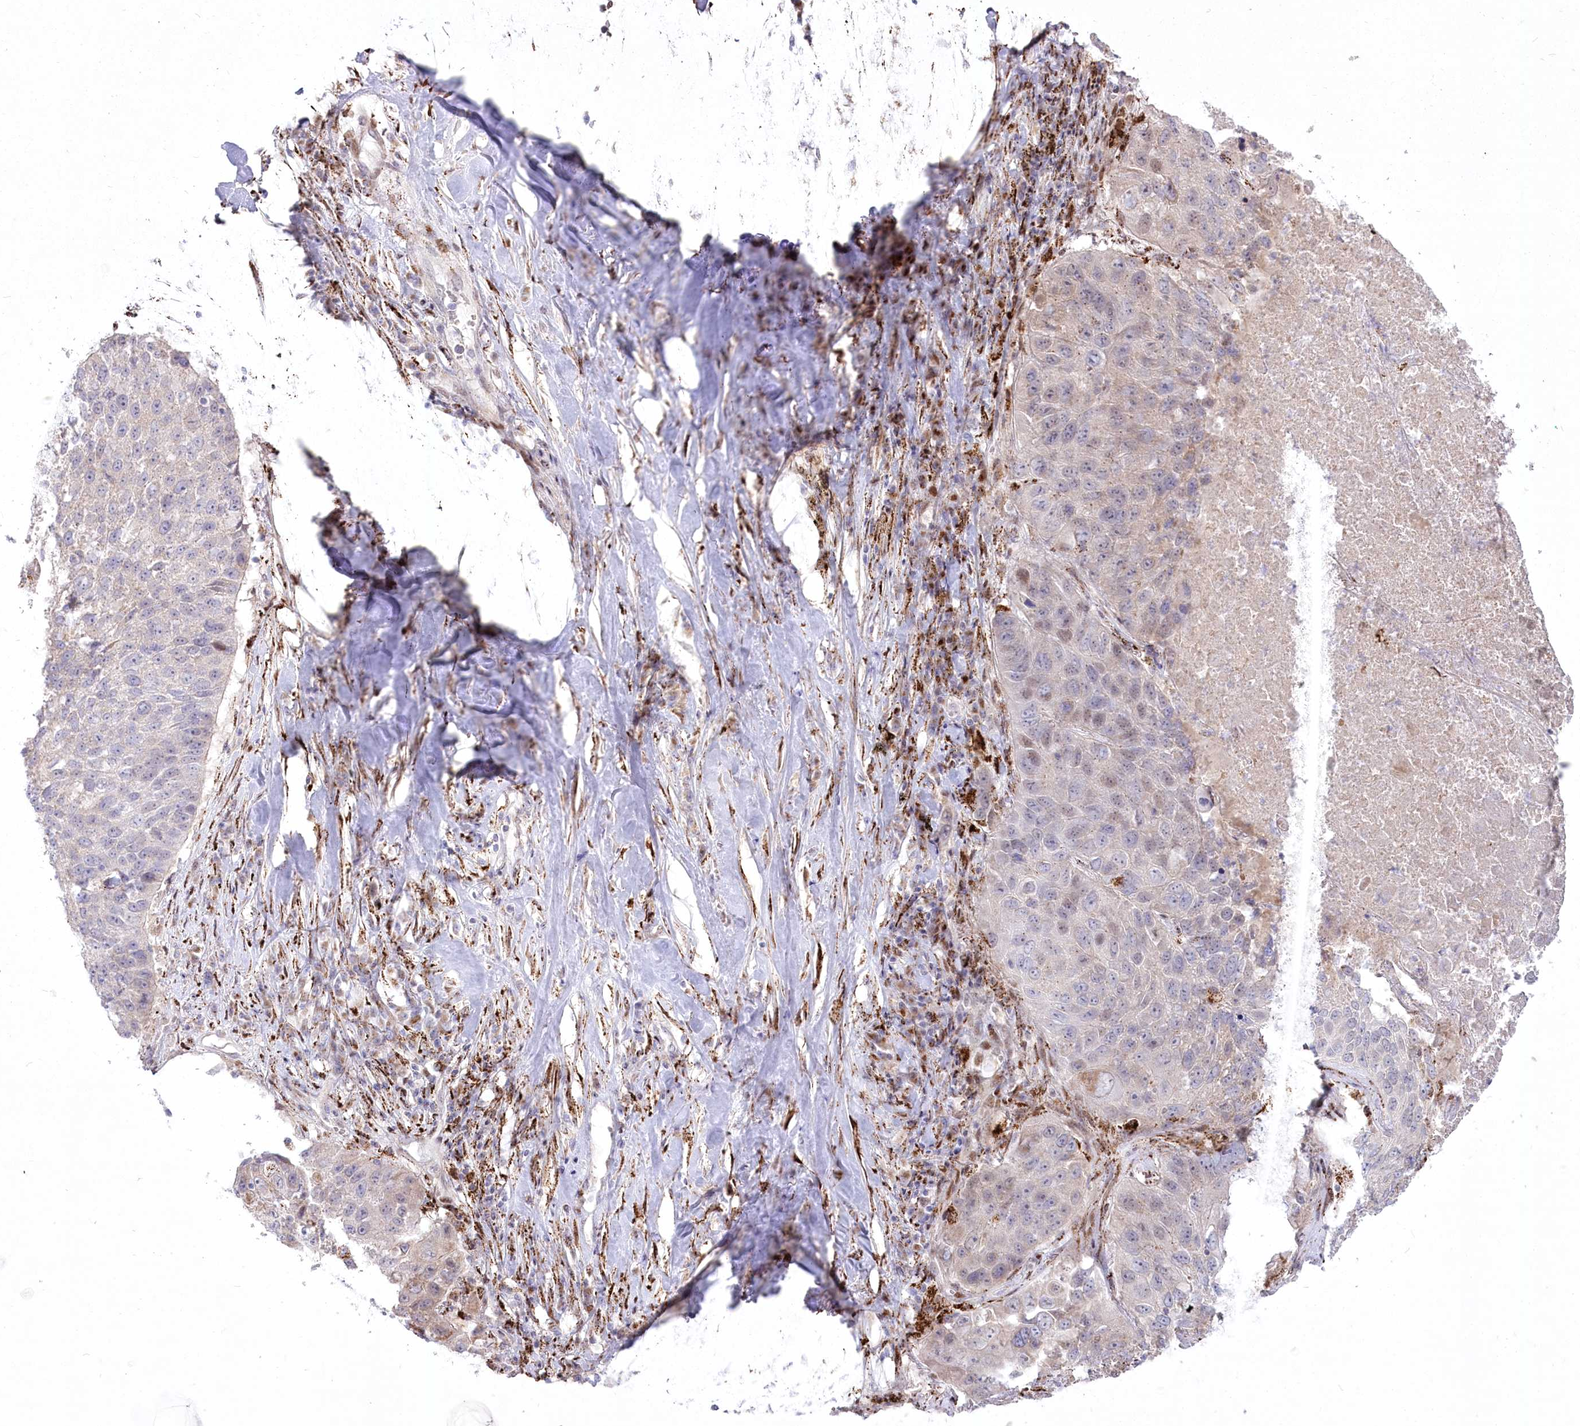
{"staining": {"intensity": "weak", "quantity": "<25%", "location": "nuclear"}, "tissue": "lung cancer", "cell_type": "Tumor cells", "image_type": "cancer", "snomed": [{"axis": "morphology", "description": "Squamous cell carcinoma, NOS"}, {"axis": "topography", "description": "Lung"}], "caption": "Immunohistochemistry (IHC) of human lung cancer demonstrates no staining in tumor cells.", "gene": "CEP164", "patient": {"sex": "male", "age": 61}}